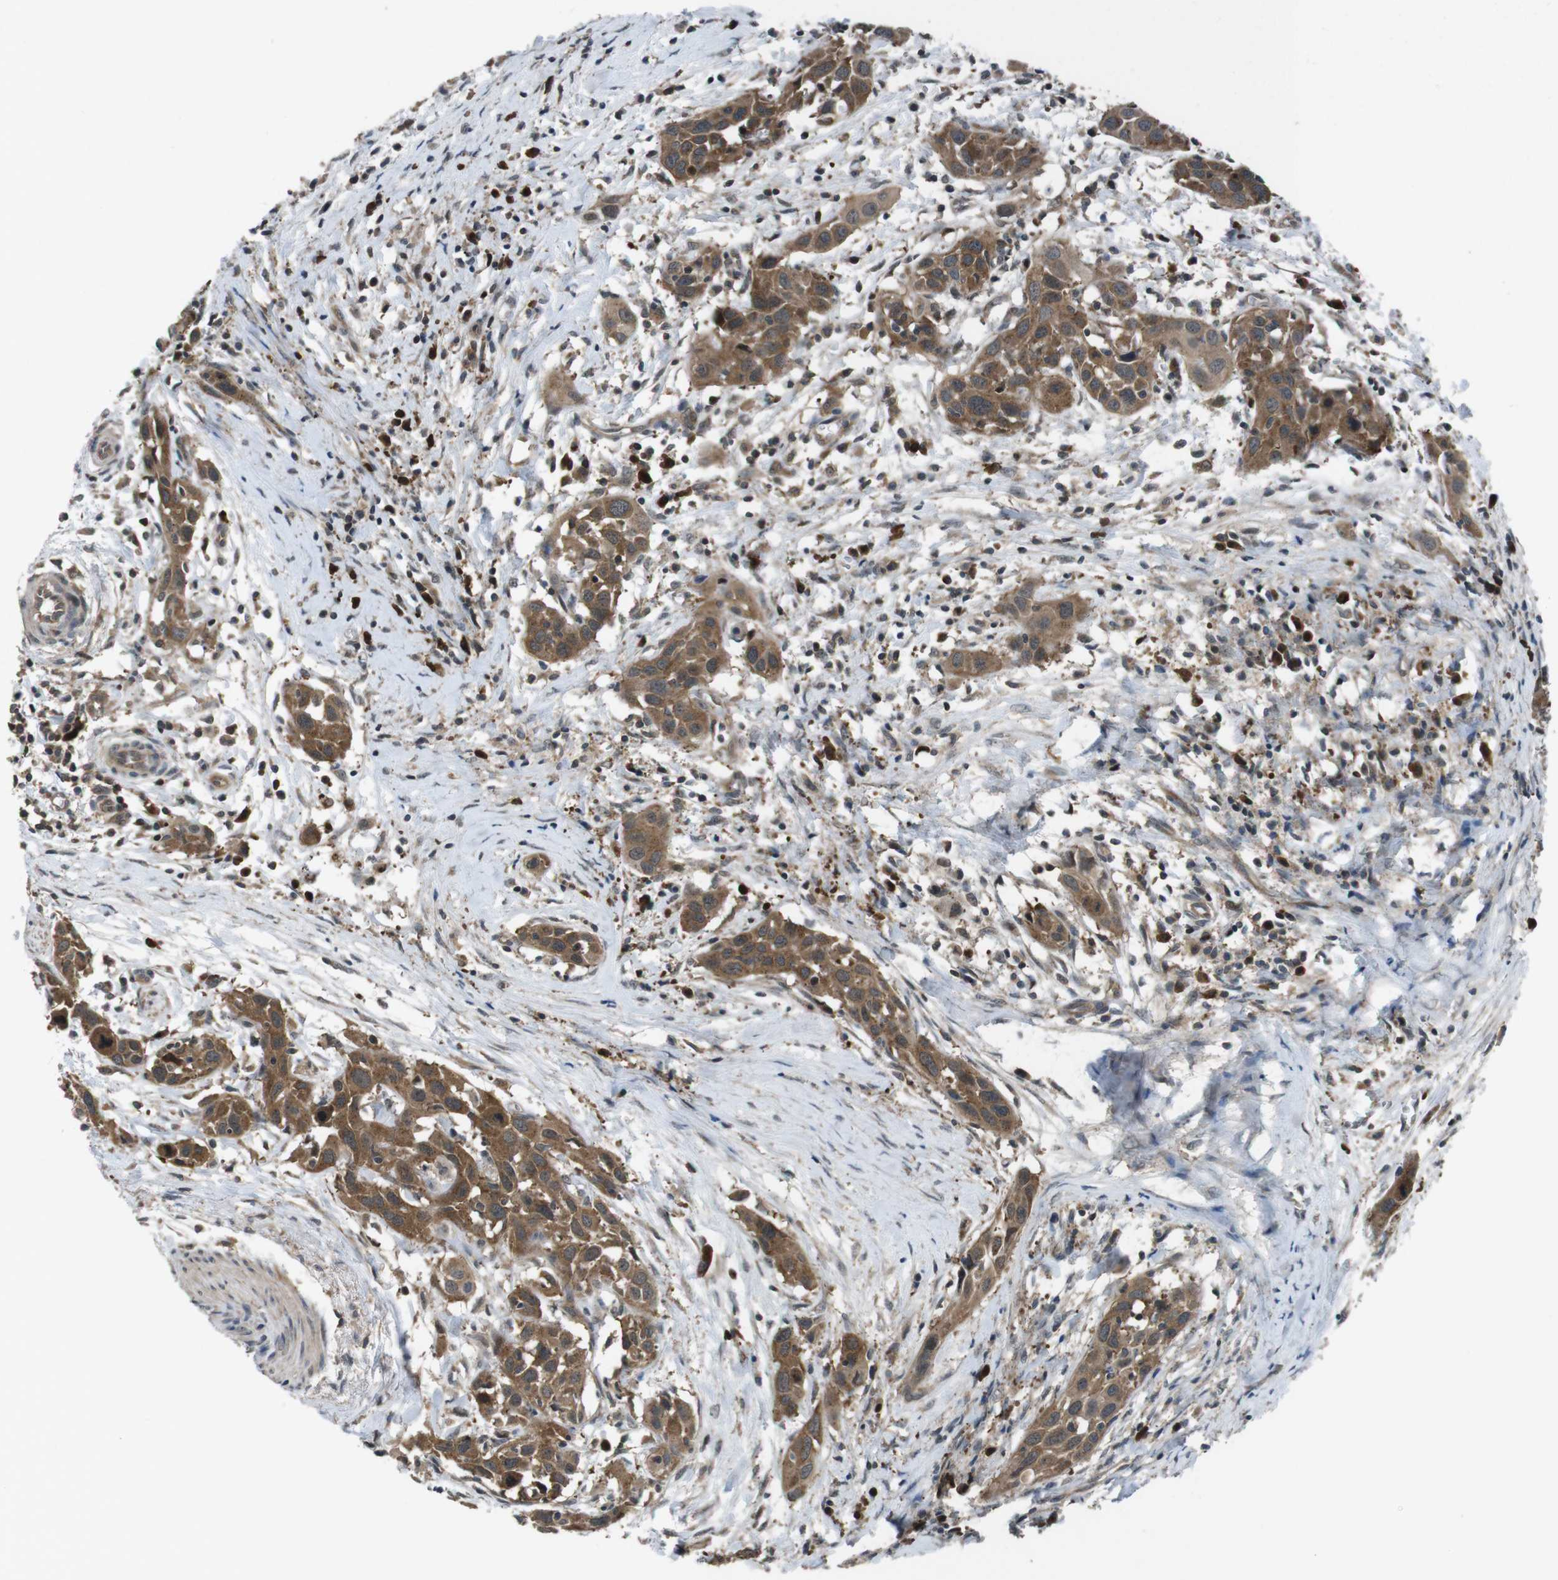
{"staining": {"intensity": "moderate", "quantity": ">75%", "location": "cytoplasmic/membranous"}, "tissue": "head and neck cancer", "cell_type": "Tumor cells", "image_type": "cancer", "snomed": [{"axis": "morphology", "description": "Squamous cell carcinoma, NOS"}, {"axis": "topography", "description": "Oral tissue"}, {"axis": "topography", "description": "Head-Neck"}], "caption": "A brown stain labels moderate cytoplasmic/membranous expression of a protein in squamous cell carcinoma (head and neck) tumor cells.", "gene": "SLC22A23", "patient": {"sex": "female", "age": 50}}